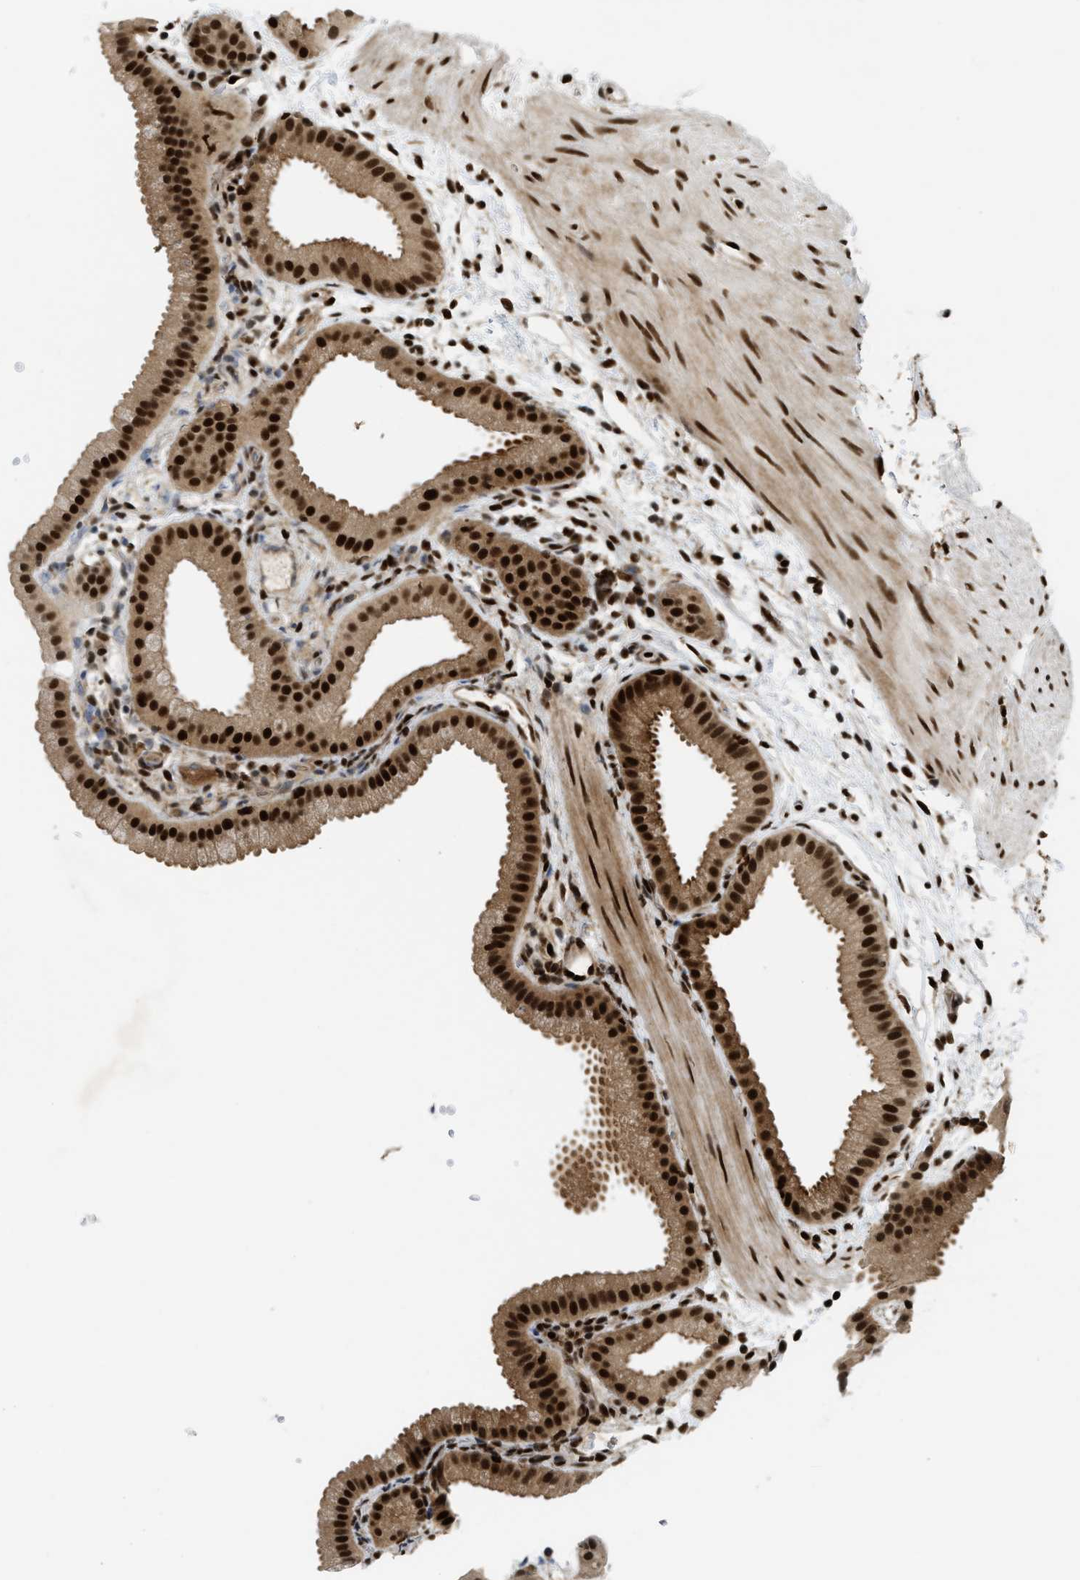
{"staining": {"intensity": "strong", "quantity": ">75%", "location": "nuclear"}, "tissue": "gallbladder", "cell_type": "Glandular cells", "image_type": "normal", "snomed": [{"axis": "morphology", "description": "Normal tissue, NOS"}, {"axis": "topography", "description": "Gallbladder"}], "caption": "Strong nuclear staining for a protein is identified in about >75% of glandular cells of benign gallbladder using immunohistochemistry.", "gene": "RFX5", "patient": {"sex": "female", "age": 64}}